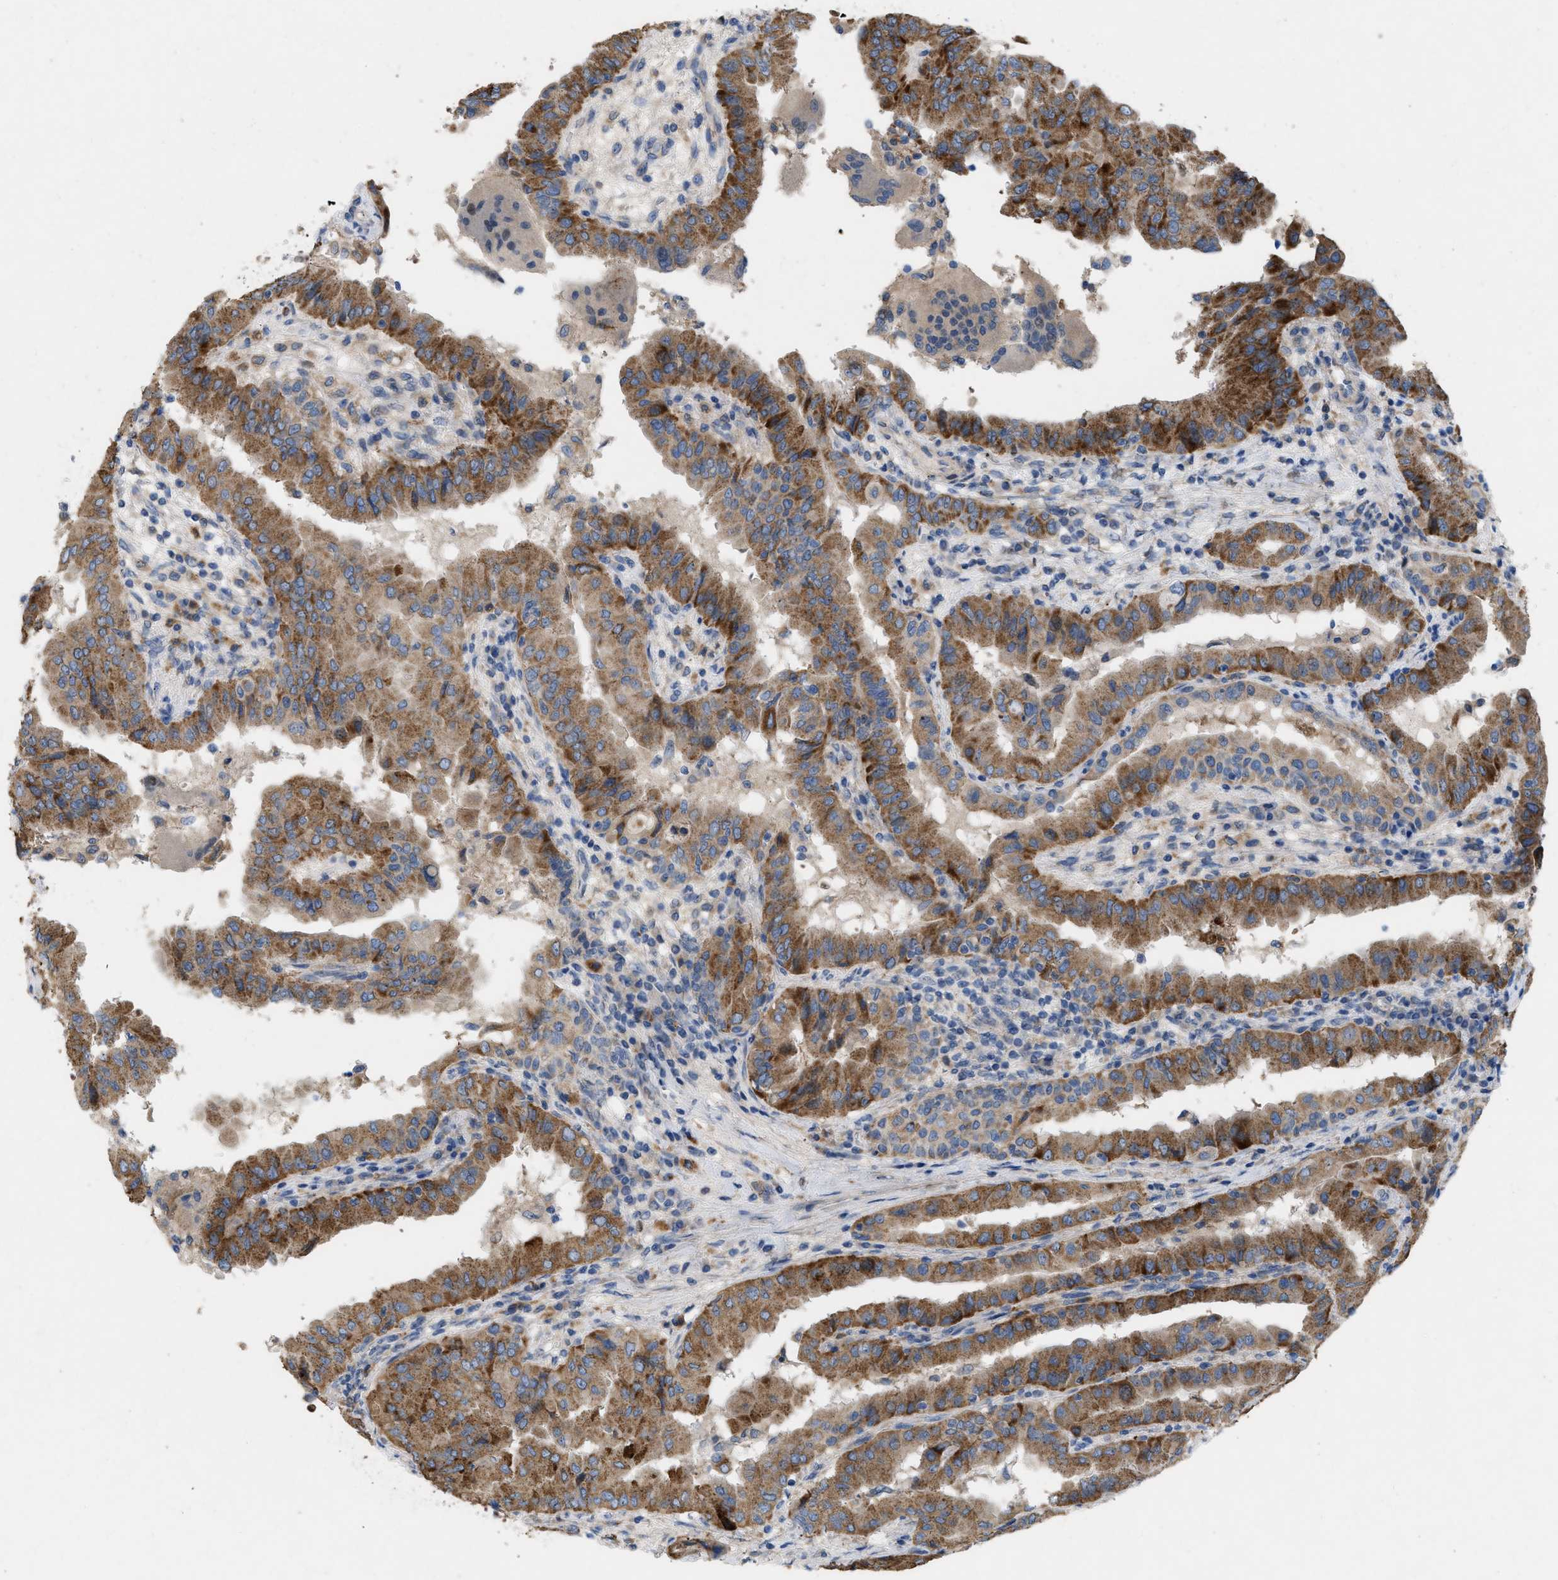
{"staining": {"intensity": "moderate", "quantity": ">75%", "location": "cytoplasmic/membranous"}, "tissue": "thyroid cancer", "cell_type": "Tumor cells", "image_type": "cancer", "snomed": [{"axis": "morphology", "description": "Papillary adenocarcinoma, NOS"}, {"axis": "topography", "description": "Thyroid gland"}], "caption": "There is medium levels of moderate cytoplasmic/membranous positivity in tumor cells of thyroid papillary adenocarcinoma, as demonstrated by immunohistochemical staining (brown color).", "gene": "PLPPR5", "patient": {"sex": "male", "age": 33}}